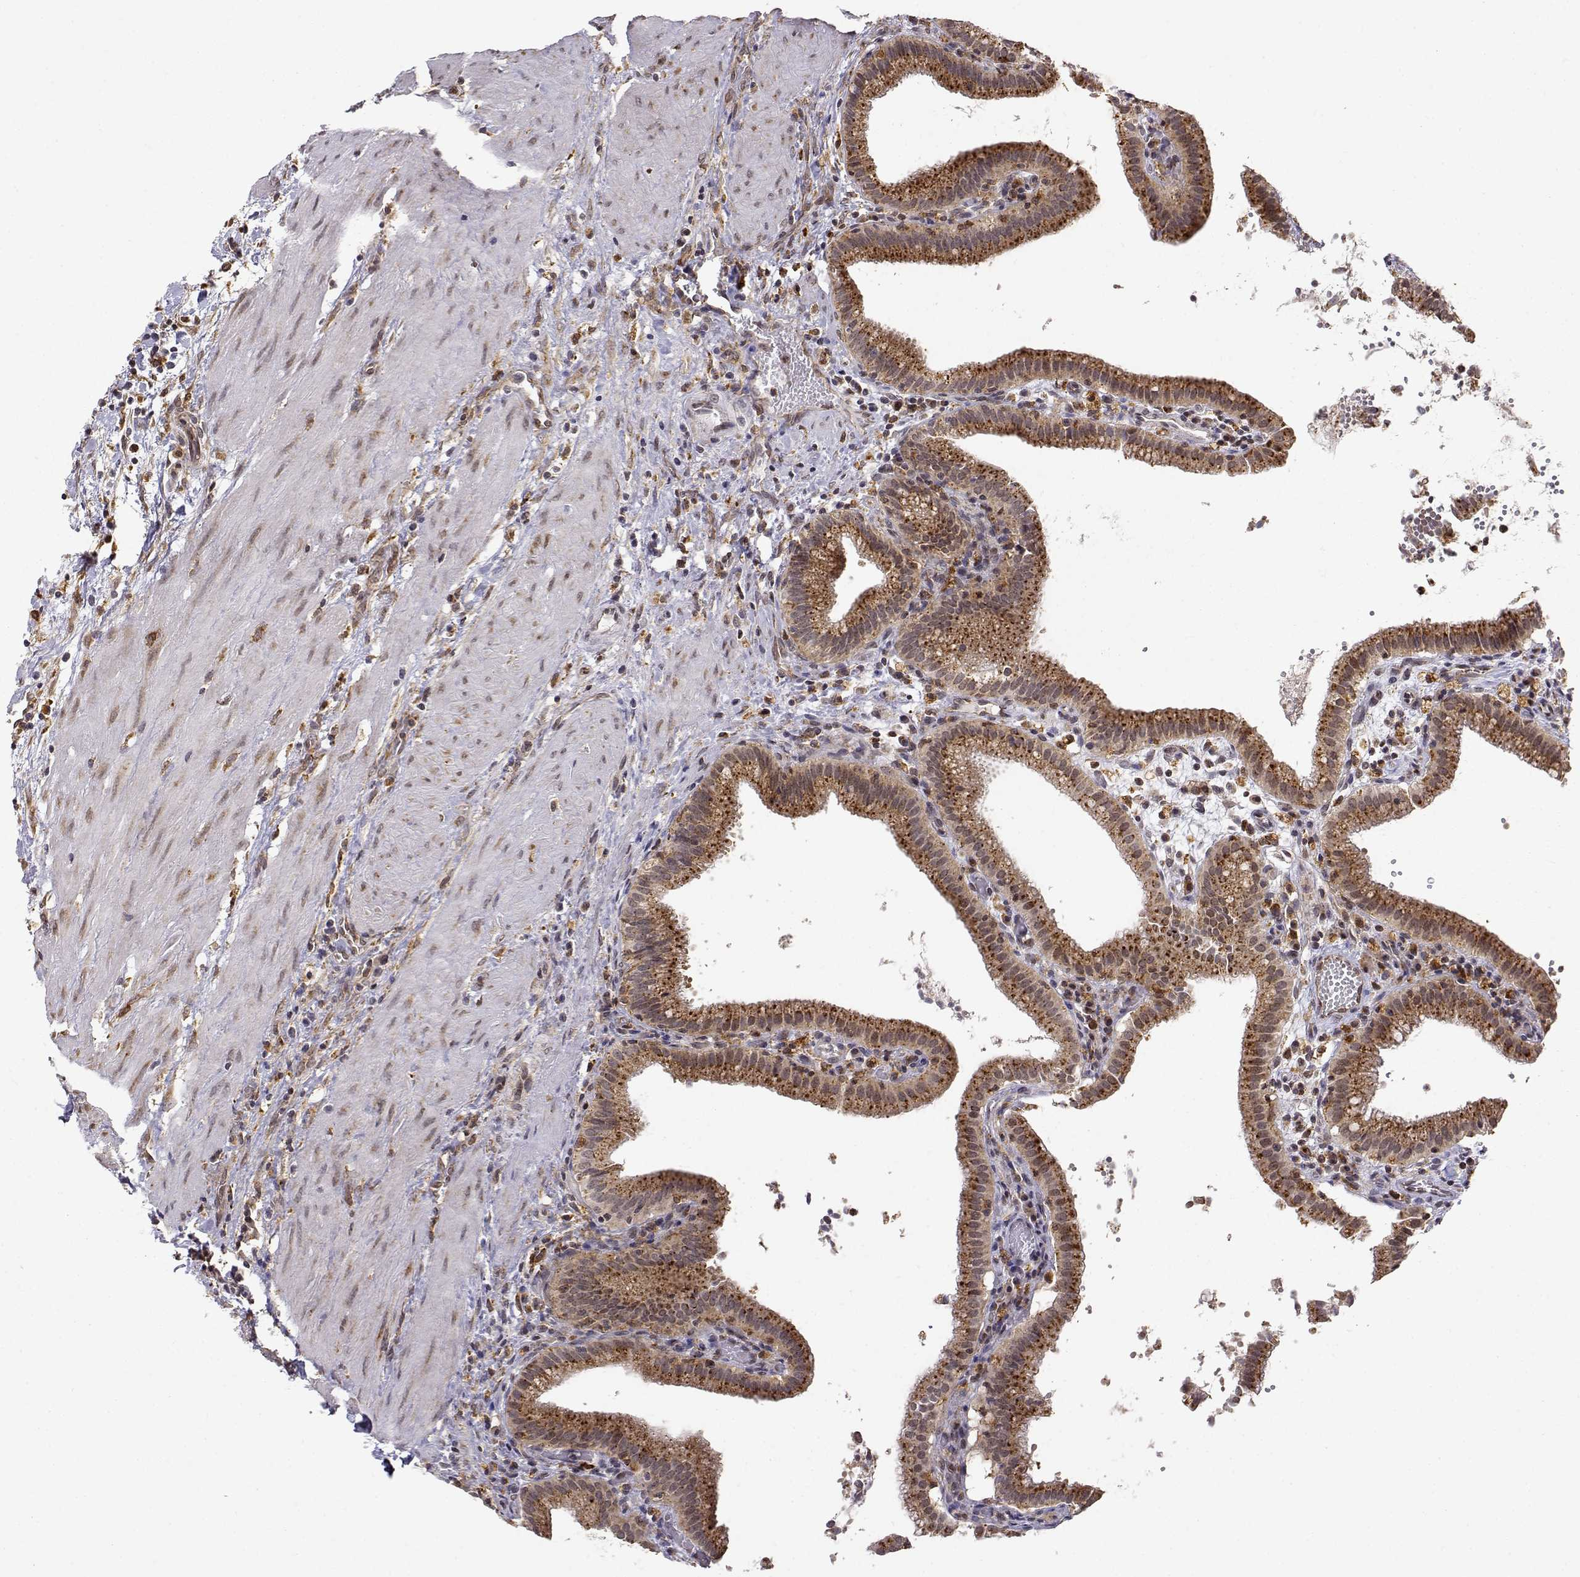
{"staining": {"intensity": "moderate", "quantity": ">75%", "location": "cytoplasmic/membranous"}, "tissue": "gallbladder", "cell_type": "Glandular cells", "image_type": "normal", "snomed": [{"axis": "morphology", "description": "Normal tissue, NOS"}, {"axis": "topography", "description": "Gallbladder"}], "caption": "Glandular cells show medium levels of moderate cytoplasmic/membranous positivity in about >75% of cells in normal human gallbladder.", "gene": "RNF13", "patient": {"sex": "male", "age": 42}}